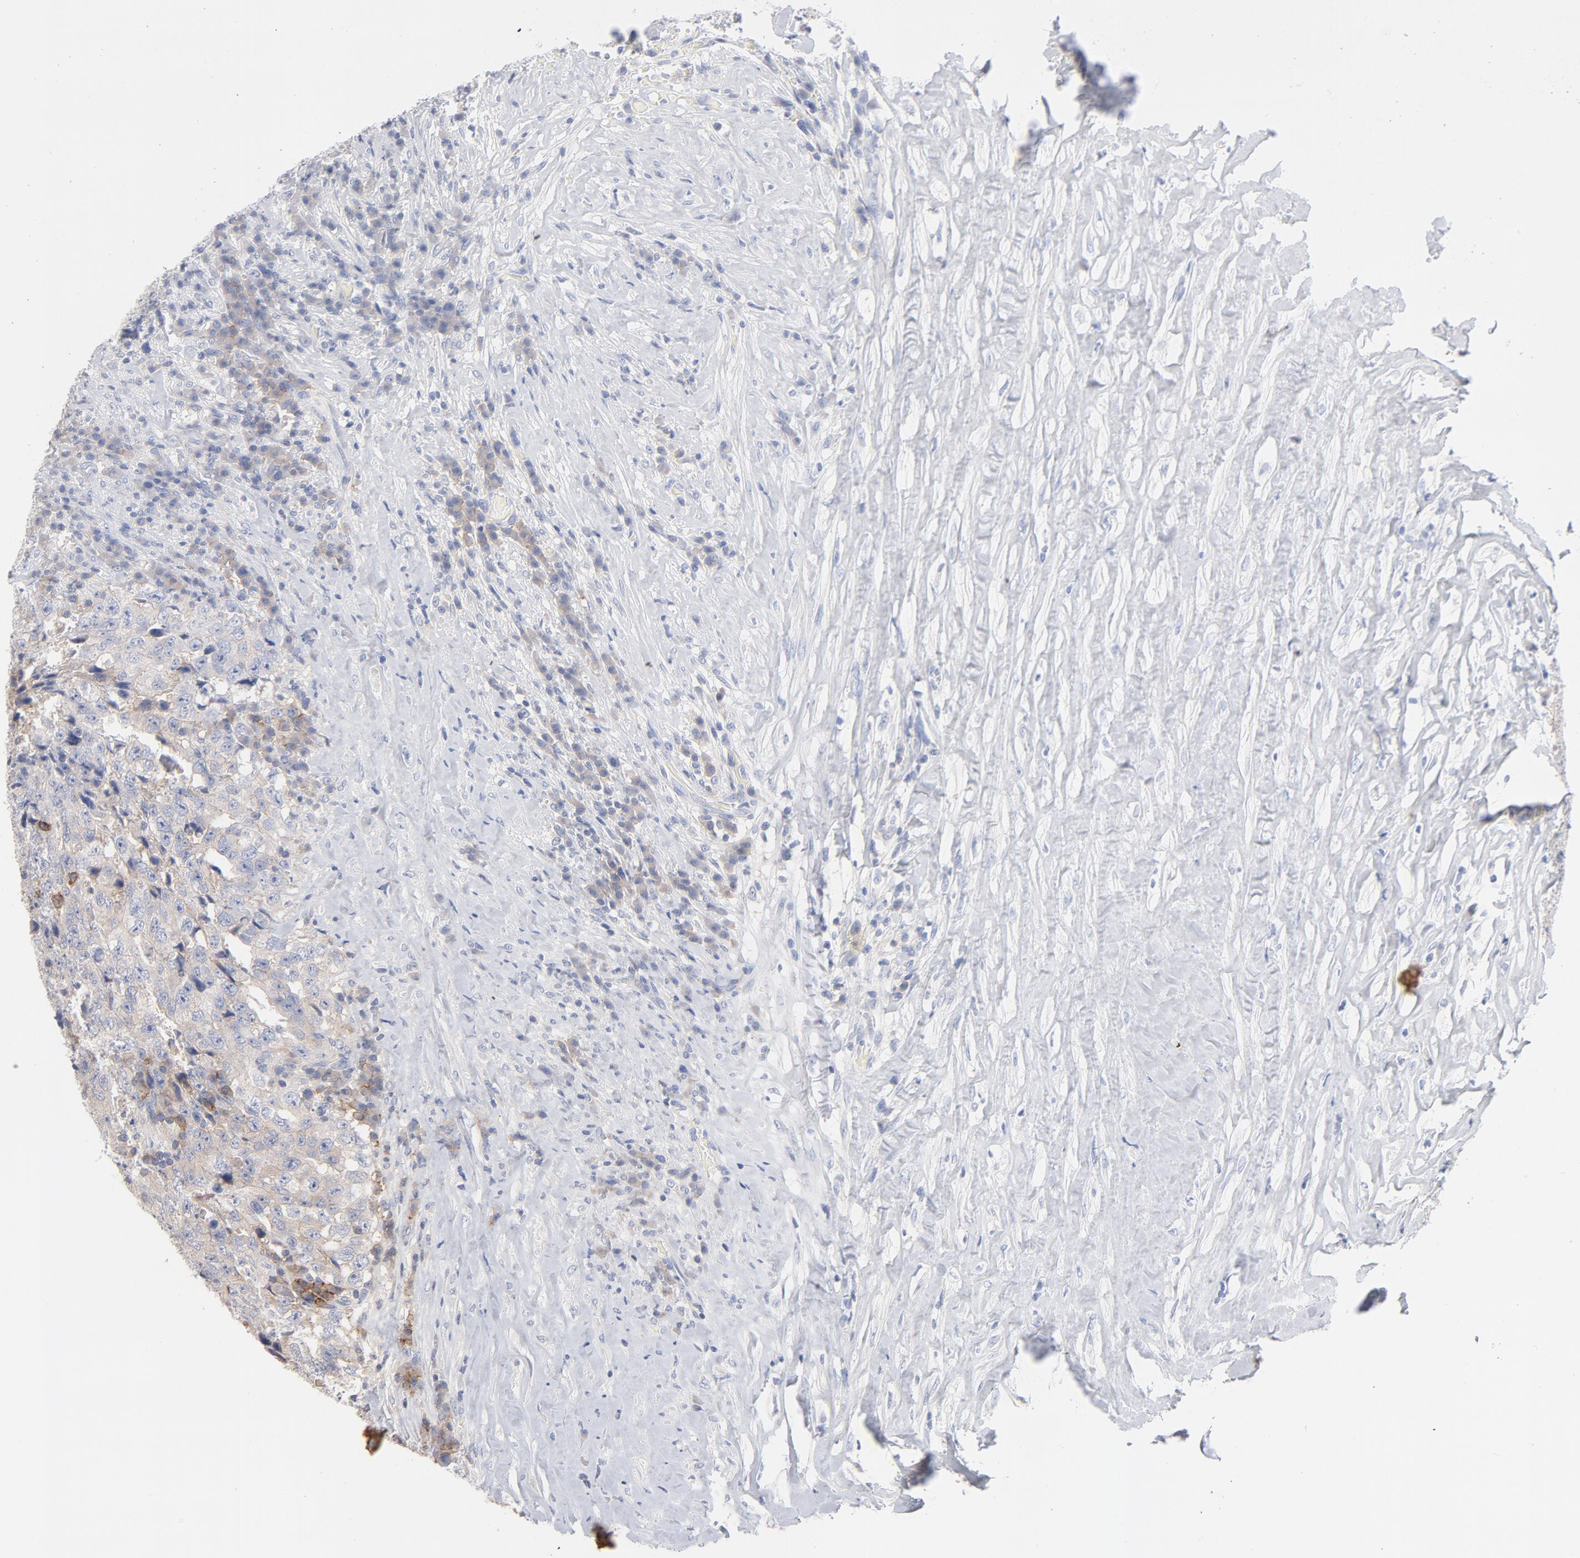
{"staining": {"intensity": "weak", "quantity": "<25%", "location": "cytoplasmic/membranous"}, "tissue": "testis cancer", "cell_type": "Tumor cells", "image_type": "cancer", "snomed": [{"axis": "morphology", "description": "Necrosis, NOS"}, {"axis": "morphology", "description": "Carcinoma, Embryonal, NOS"}, {"axis": "topography", "description": "Testis"}], "caption": "The histopathology image reveals no staining of tumor cells in testis embryonal carcinoma.", "gene": "SETD3", "patient": {"sex": "male", "age": 19}}